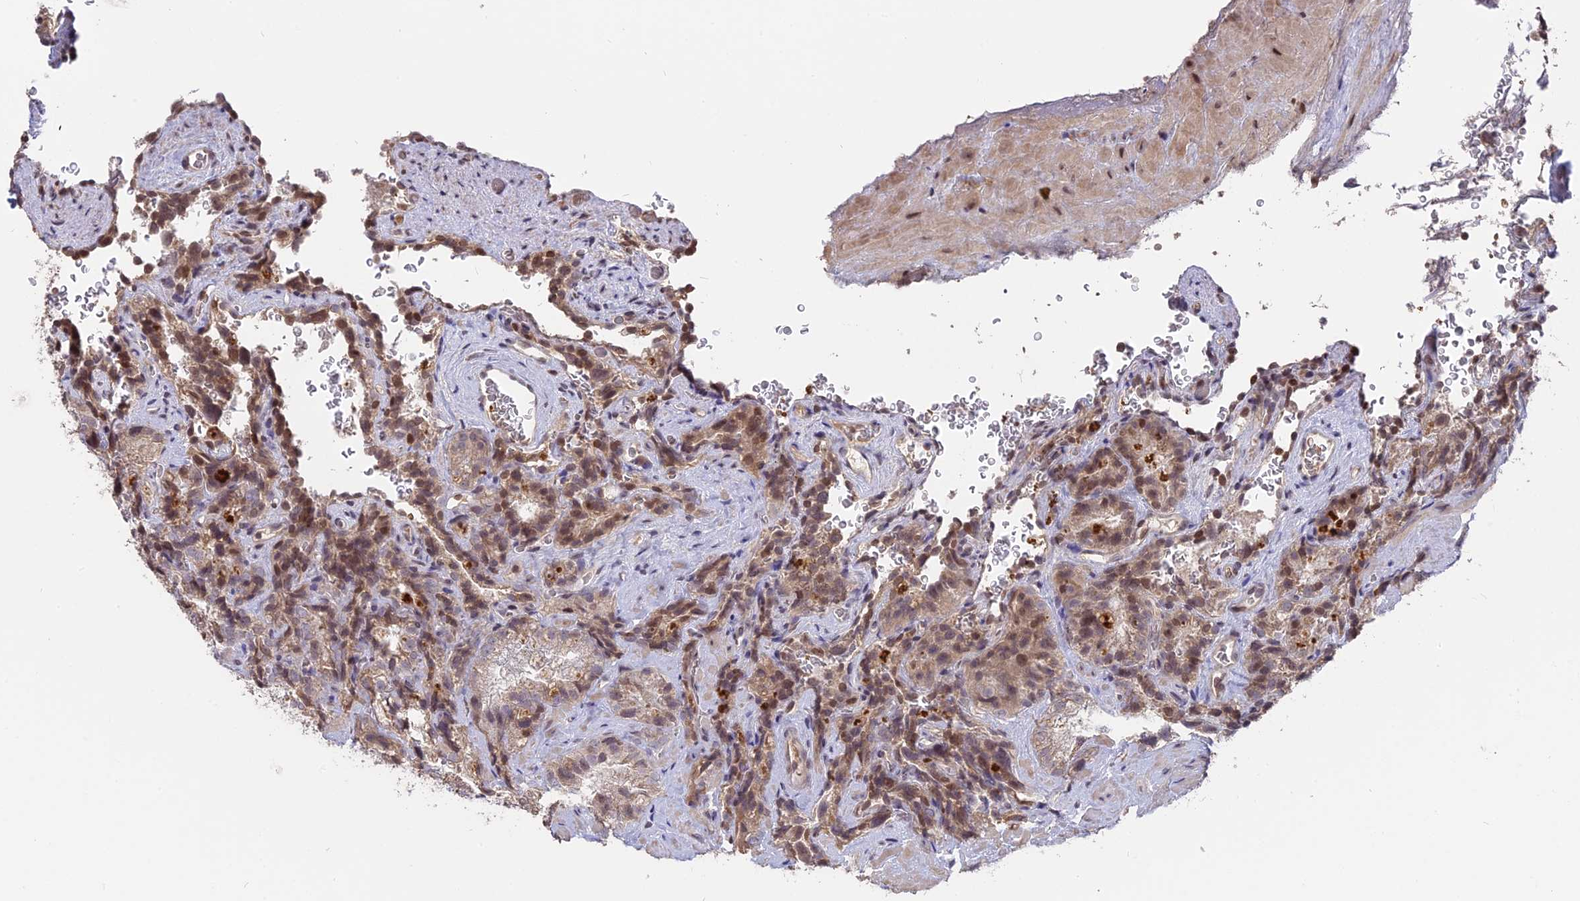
{"staining": {"intensity": "moderate", "quantity": "<25%", "location": "nuclear"}, "tissue": "seminal vesicle", "cell_type": "Glandular cells", "image_type": "normal", "snomed": [{"axis": "morphology", "description": "Normal tissue, NOS"}, {"axis": "topography", "description": "Seminal veicle"}], "caption": "Immunohistochemistry (DAB) staining of unremarkable seminal vesicle shows moderate nuclear protein positivity in approximately <25% of glandular cells. (Stains: DAB (3,3'-diaminobenzidine) in brown, nuclei in blue, Microscopy: brightfield microscopy at high magnification).", "gene": "NR1H3", "patient": {"sex": "male", "age": 58}}